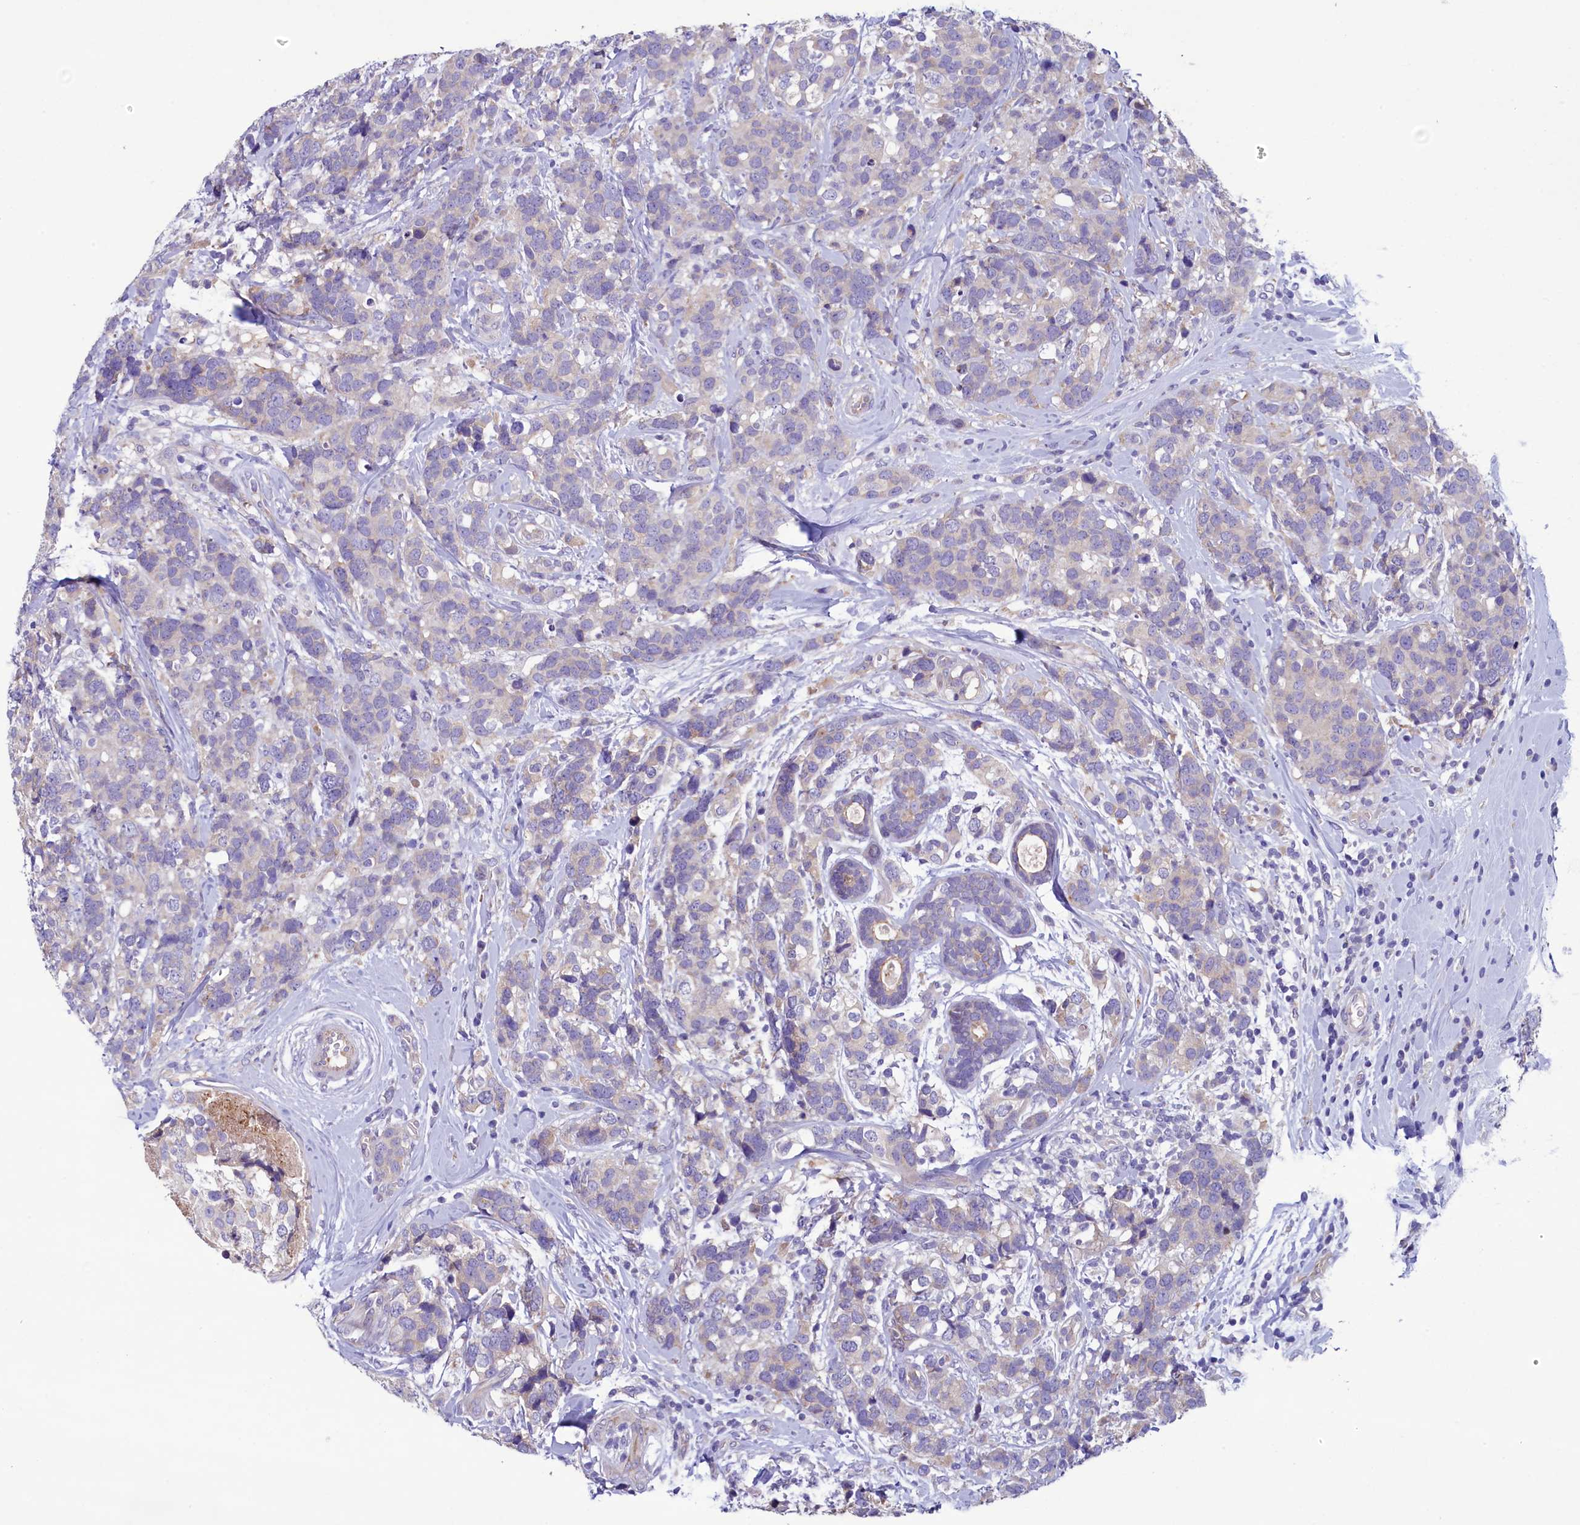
{"staining": {"intensity": "negative", "quantity": "none", "location": "none"}, "tissue": "breast cancer", "cell_type": "Tumor cells", "image_type": "cancer", "snomed": [{"axis": "morphology", "description": "Lobular carcinoma"}, {"axis": "topography", "description": "Breast"}], "caption": "High magnification brightfield microscopy of lobular carcinoma (breast) stained with DAB (brown) and counterstained with hematoxylin (blue): tumor cells show no significant expression.", "gene": "KRBOX5", "patient": {"sex": "female", "age": 59}}